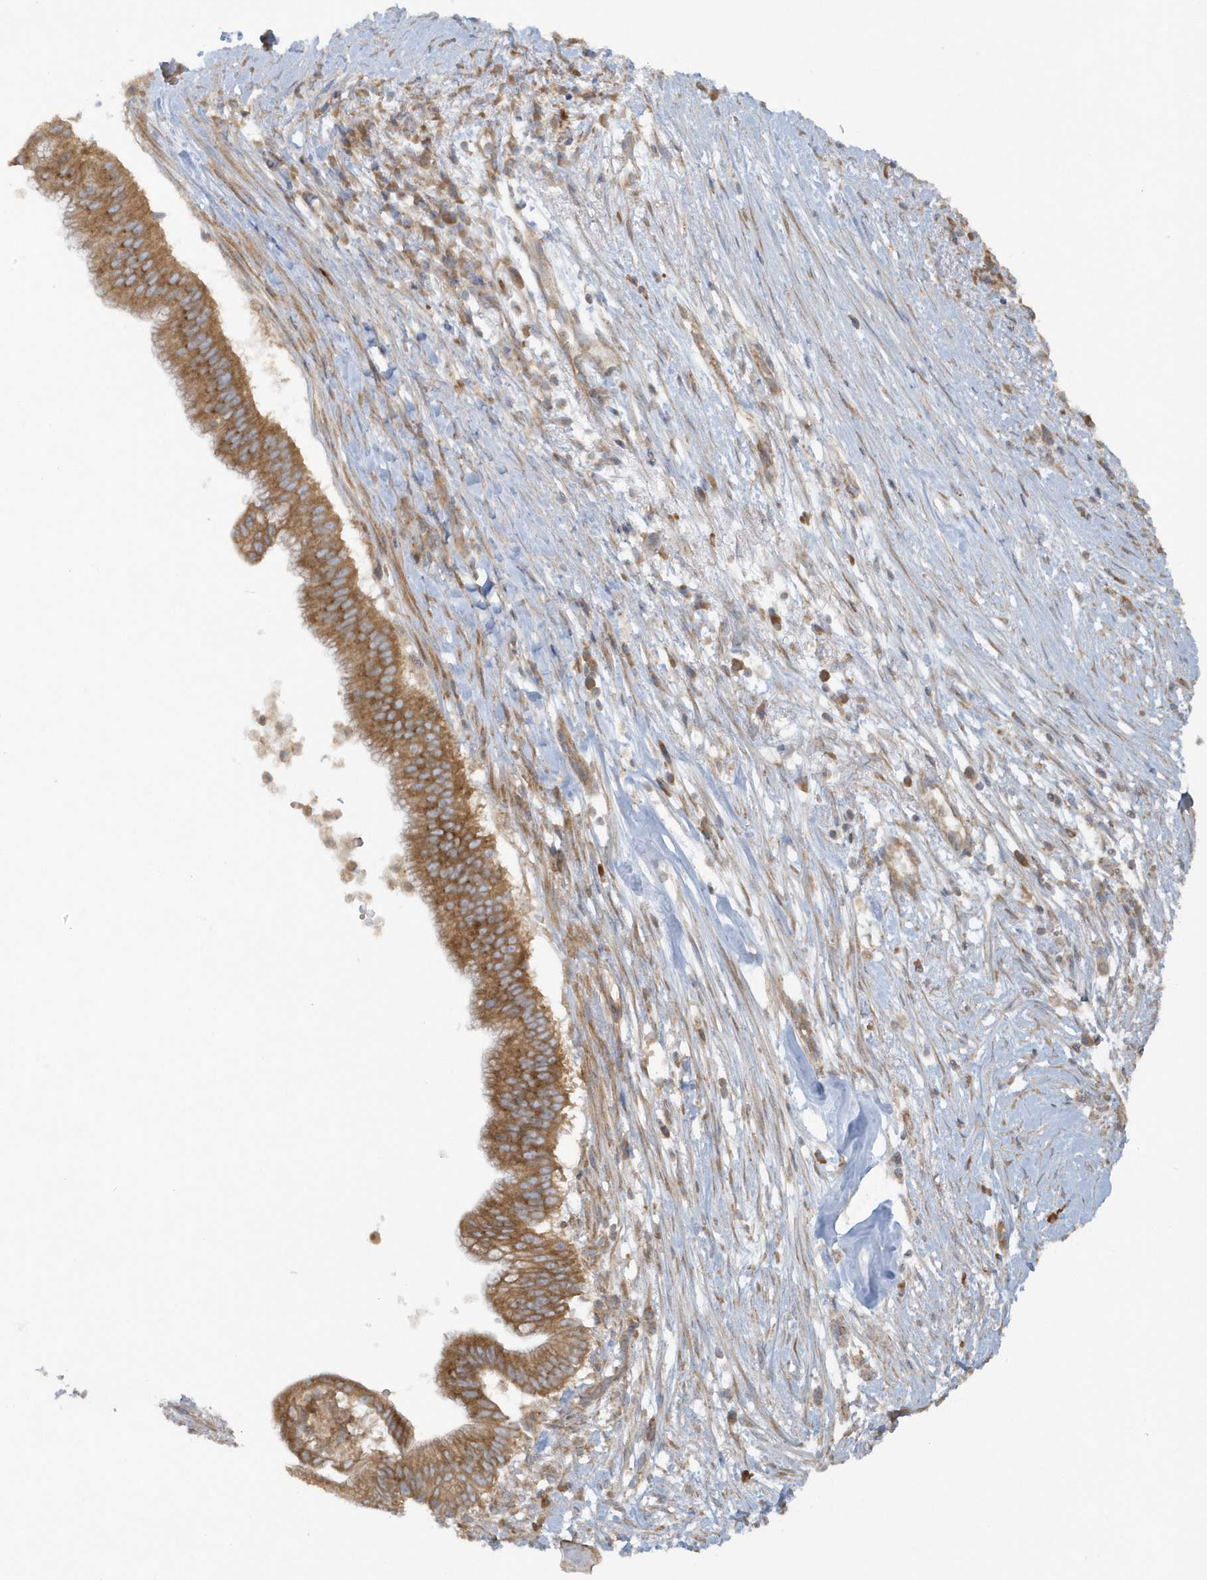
{"staining": {"intensity": "moderate", "quantity": ">75%", "location": "cytoplasmic/membranous"}, "tissue": "pancreatic cancer", "cell_type": "Tumor cells", "image_type": "cancer", "snomed": [{"axis": "morphology", "description": "Adenocarcinoma, NOS"}, {"axis": "topography", "description": "Pancreas"}], "caption": "Immunohistochemistry (IHC) histopathology image of neoplastic tissue: pancreatic cancer (adenocarcinoma) stained using immunohistochemistry (IHC) reveals medium levels of moderate protein expression localized specifically in the cytoplasmic/membranous of tumor cells, appearing as a cytoplasmic/membranous brown color.", "gene": "CNOT10", "patient": {"sex": "male", "age": 68}}